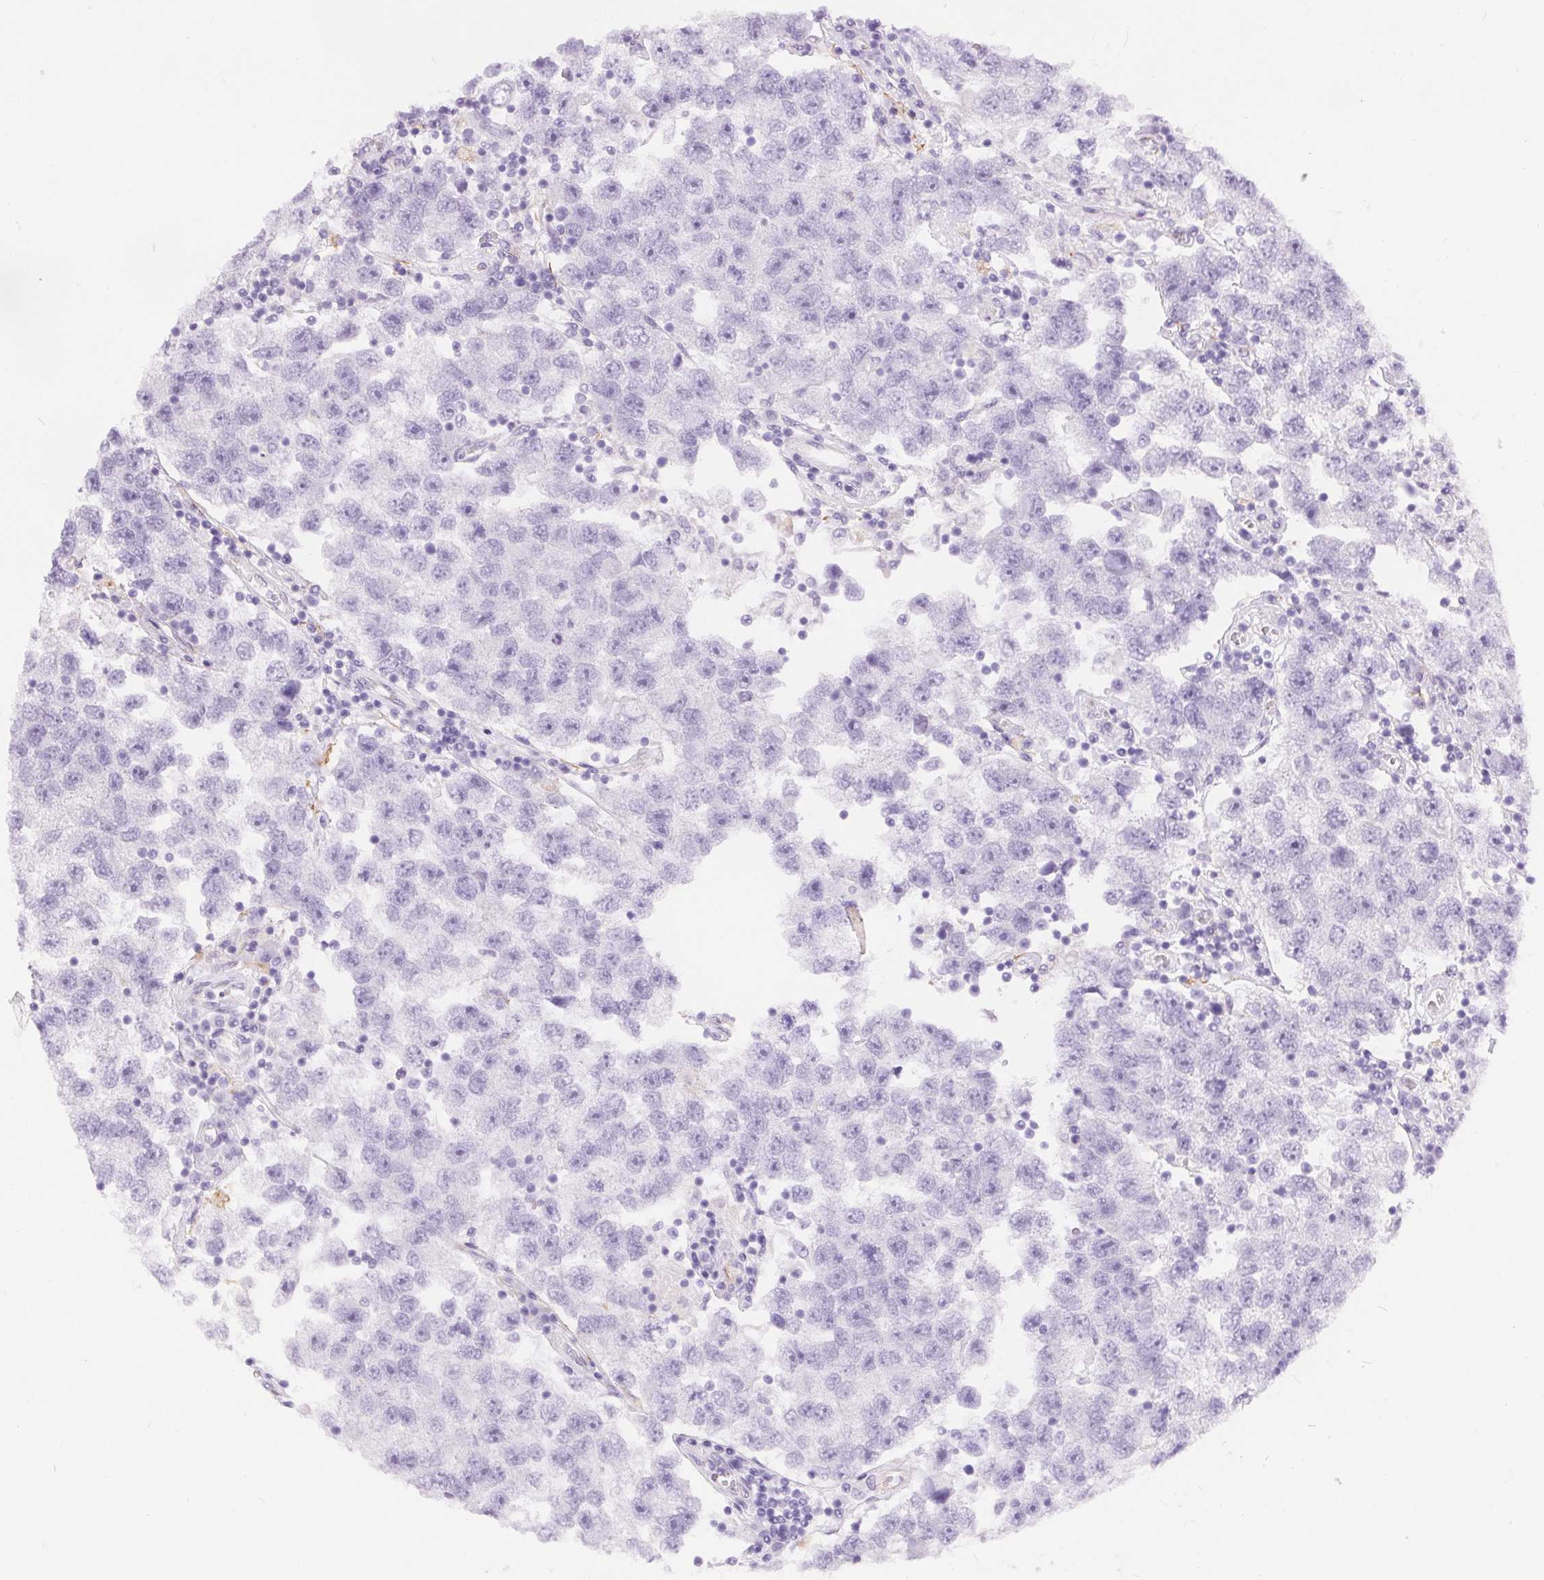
{"staining": {"intensity": "negative", "quantity": "none", "location": "none"}, "tissue": "testis cancer", "cell_type": "Tumor cells", "image_type": "cancer", "snomed": [{"axis": "morphology", "description": "Seminoma, NOS"}, {"axis": "topography", "description": "Testis"}], "caption": "Immunohistochemical staining of human testis cancer (seminoma) reveals no significant positivity in tumor cells.", "gene": "GFAP", "patient": {"sex": "male", "age": 26}}